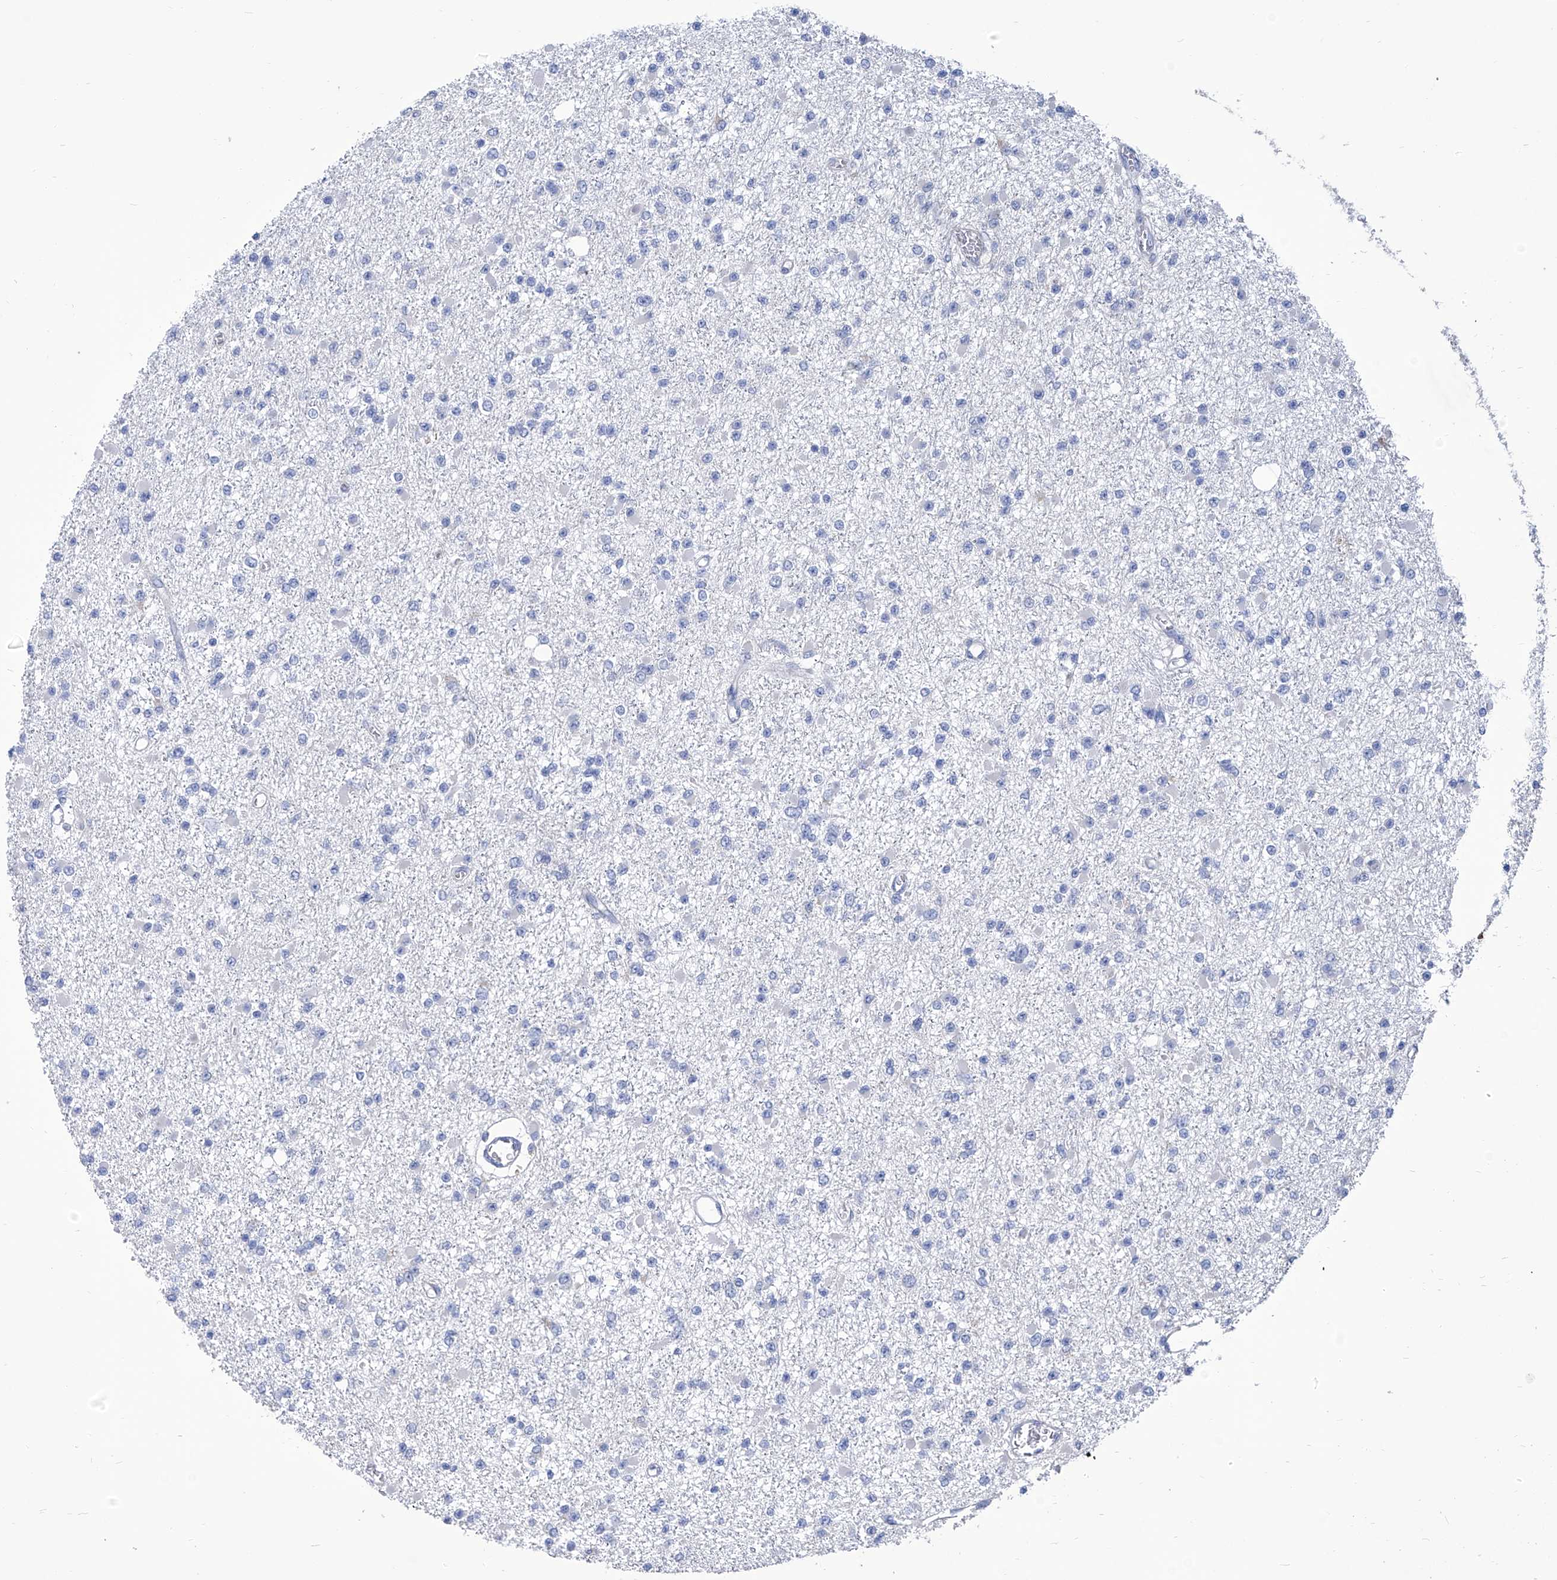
{"staining": {"intensity": "negative", "quantity": "none", "location": "none"}, "tissue": "glioma", "cell_type": "Tumor cells", "image_type": "cancer", "snomed": [{"axis": "morphology", "description": "Glioma, malignant, Low grade"}, {"axis": "topography", "description": "Brain"}], "caption": "DAB (3,3'-diaminobenzidine) immunohistochemical staining of glioma reveals no significant staining in tumor cells. (Stains: DAB IHC with hematoxylin counter stain, Microscopy: brightfield microscopy at high magnification).", "gene": "SMS", "patient": {"sex": "female", "age": 22}}